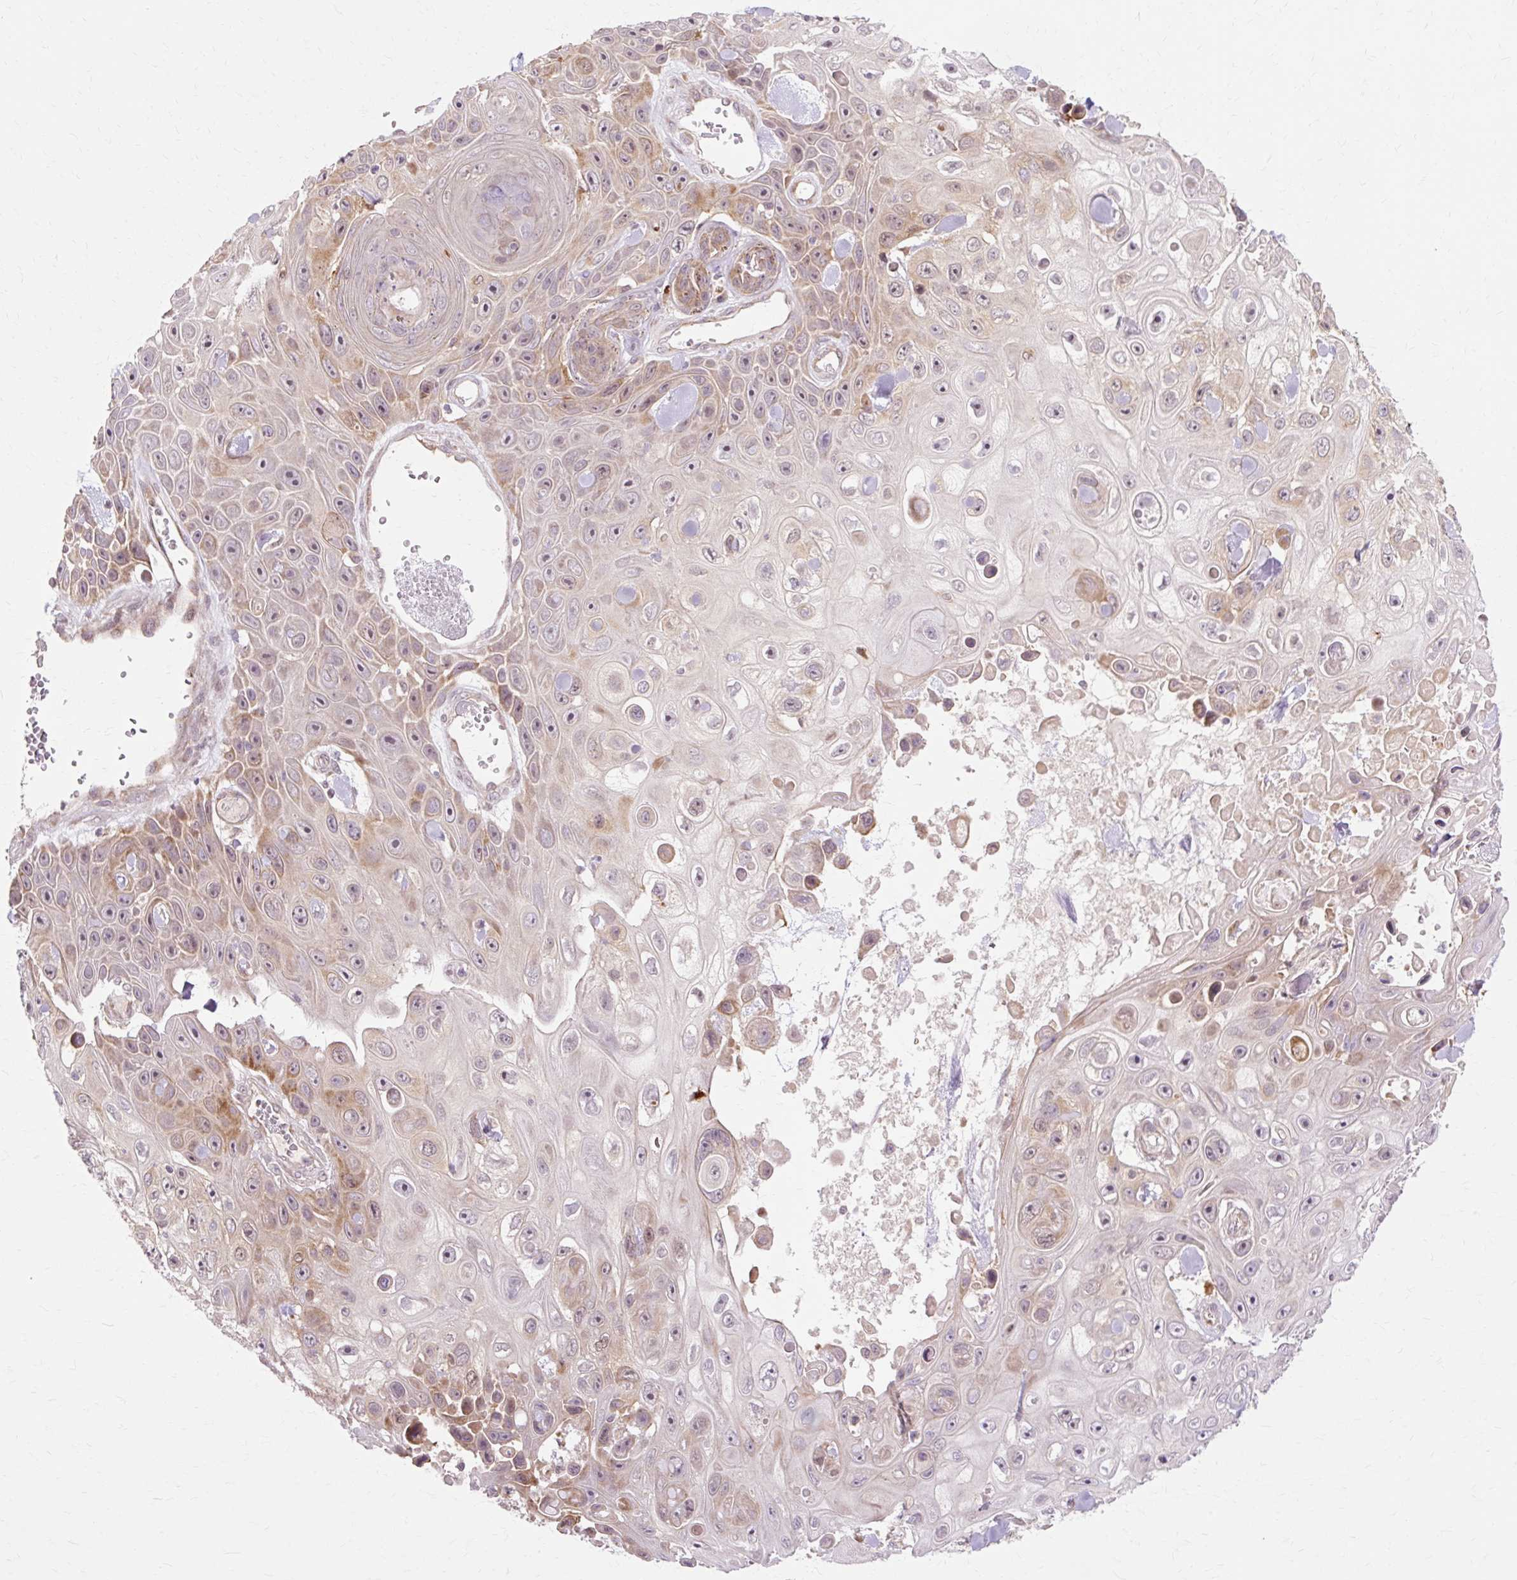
{"staining": {"intensity": "moderate", "quantity": "25%-75%", "location": "cytoplasmic/membranous"}, "tissue": "skin cancer", "cell_type": "Tumor cells", "image_type": "cancer", "snomed": [{"axis": "morphology", "description": "Squamous cell carcinoma, NOS"}, {"axis": "topography", "description": "Skin"}], "caption": "Immunohistochemical staining of skin squamous cell carcinoma demonstrates moderate cytoplasmic/membranous protein staining in approximately 25%-75% of tumor cells.", "gene": "GEMIN2", "patient": {"sex": "male", "age": 82}}